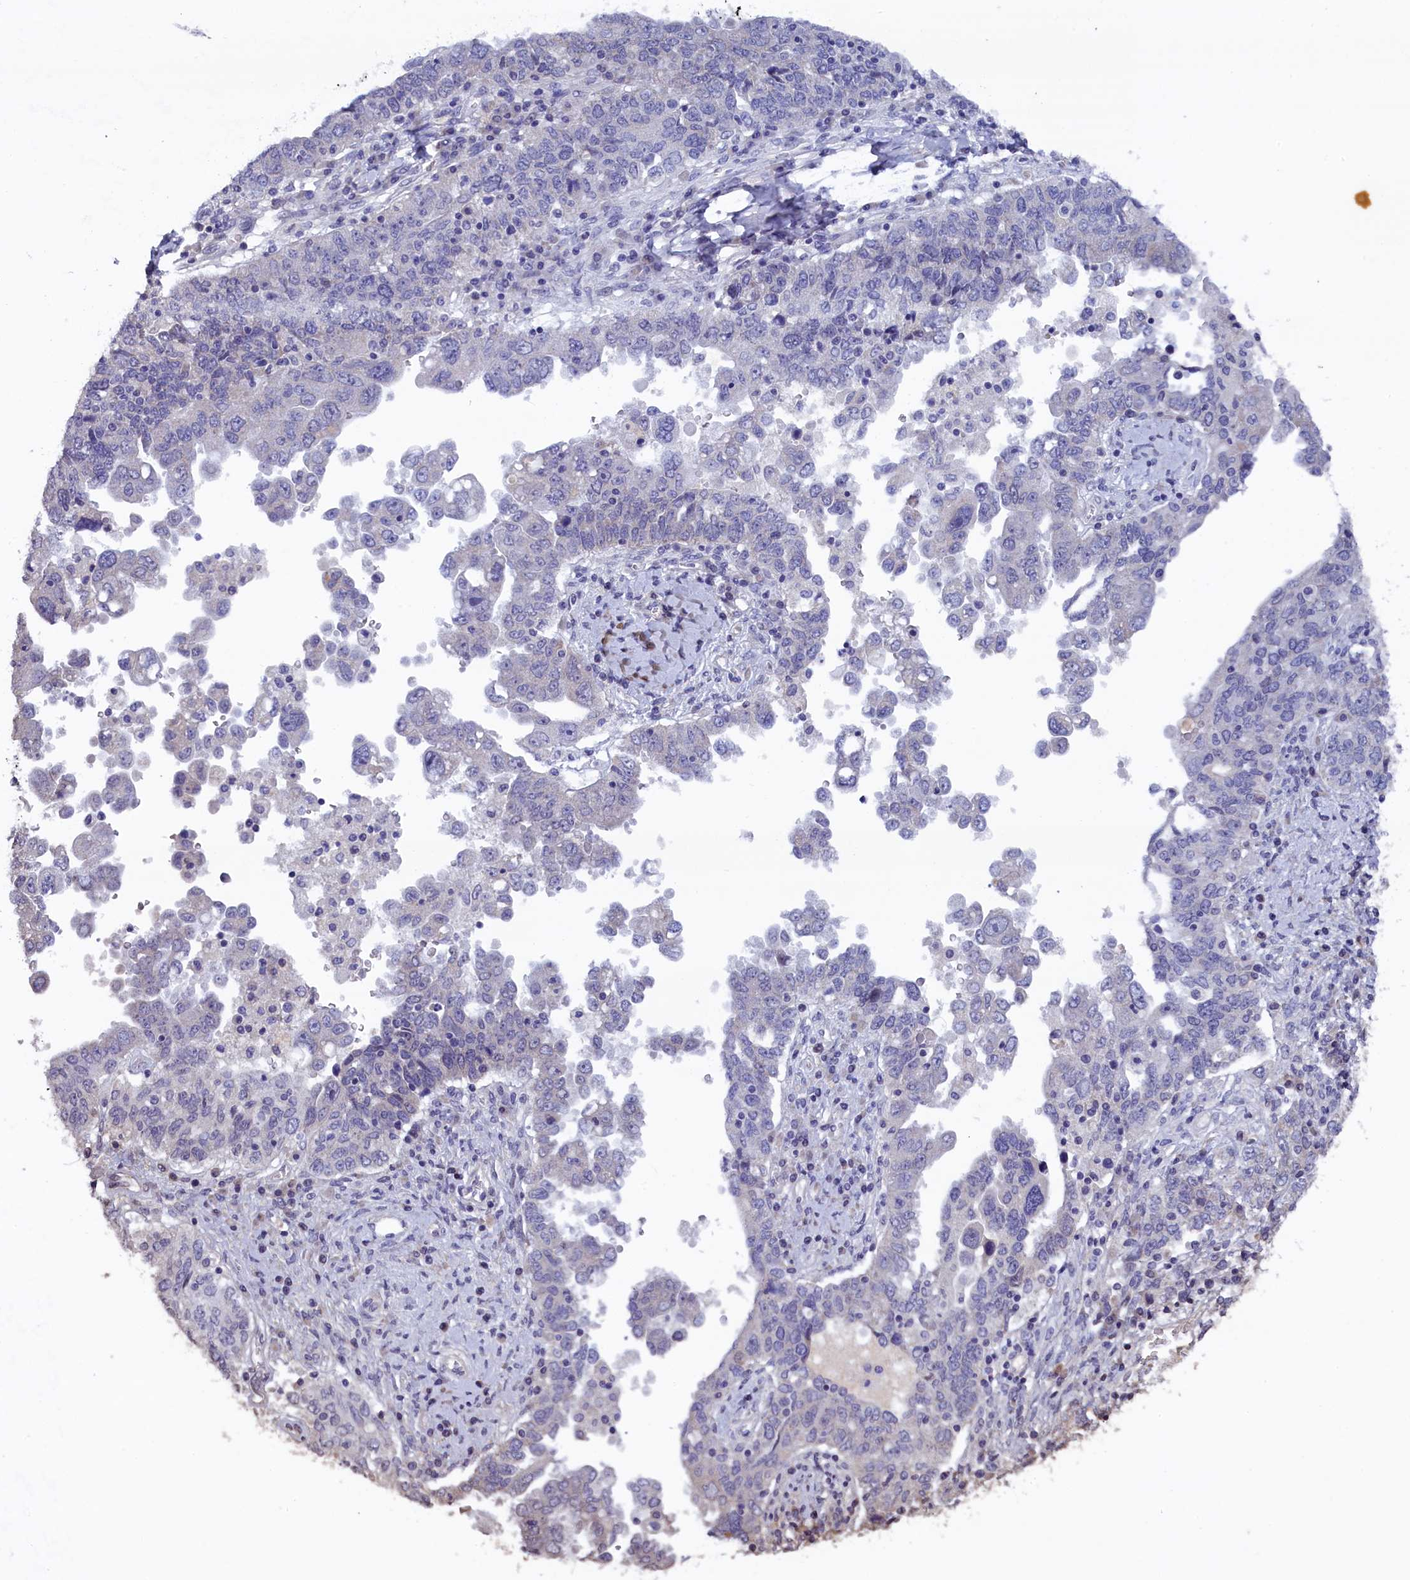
{"staining": {"intensity": "negative", "quantity": "none", "location": "none"}, "tissue": "ovarian cancer", "cell_type": "Tumor cells", "image_type": "cancer", "snomed": [{"axis": "morphology", "description": "Carcinoma, endometroid"}, {"axis": "topography", "description": "Ovary"}], "caption": "Tumor cells are negative for protein expression in human ovarian cancer.", "gene": "SLC39A6", "patient": {"sex": "female", "age": 62}}